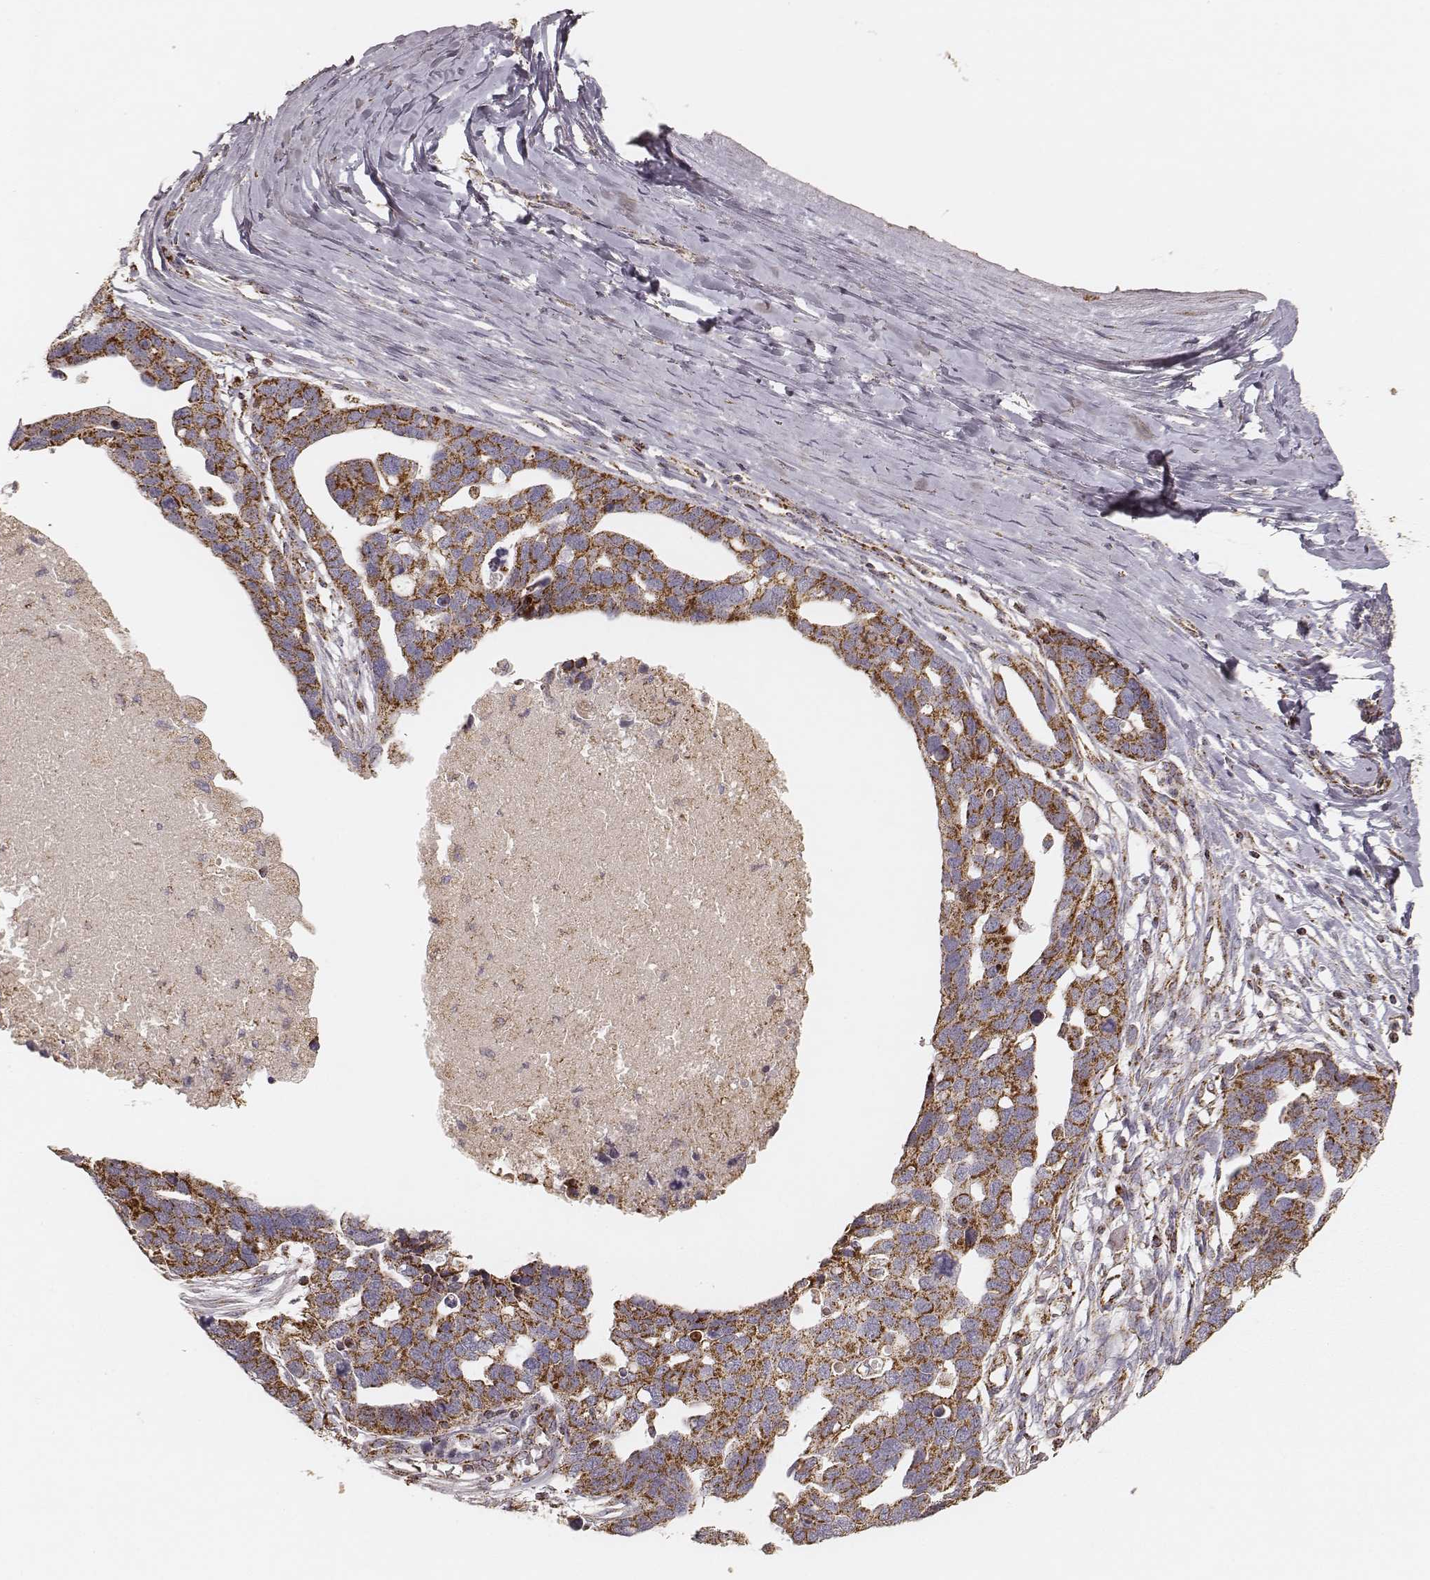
{"staining": {"intensity": "strong", "quantity": ">75%", "location": "cytoplasmic/membranous"}, "tissue": "ovarian cancer", "cell_type": "Tumor cells", "image_type": "cancer", "snomed": [{"axis": "morphology", "description": "Cystadenocarcinoma, serous, NOS"}, {"axis": "topography", "description": "Ovary"}], "caption": "A brown stain highlights strong cytoplasmic/membranous expression of a protein in ovarian serous cystadenocarcinoma tumor cells.", "gene": "CS", "patient": {"sex": "female", "age": 54}}